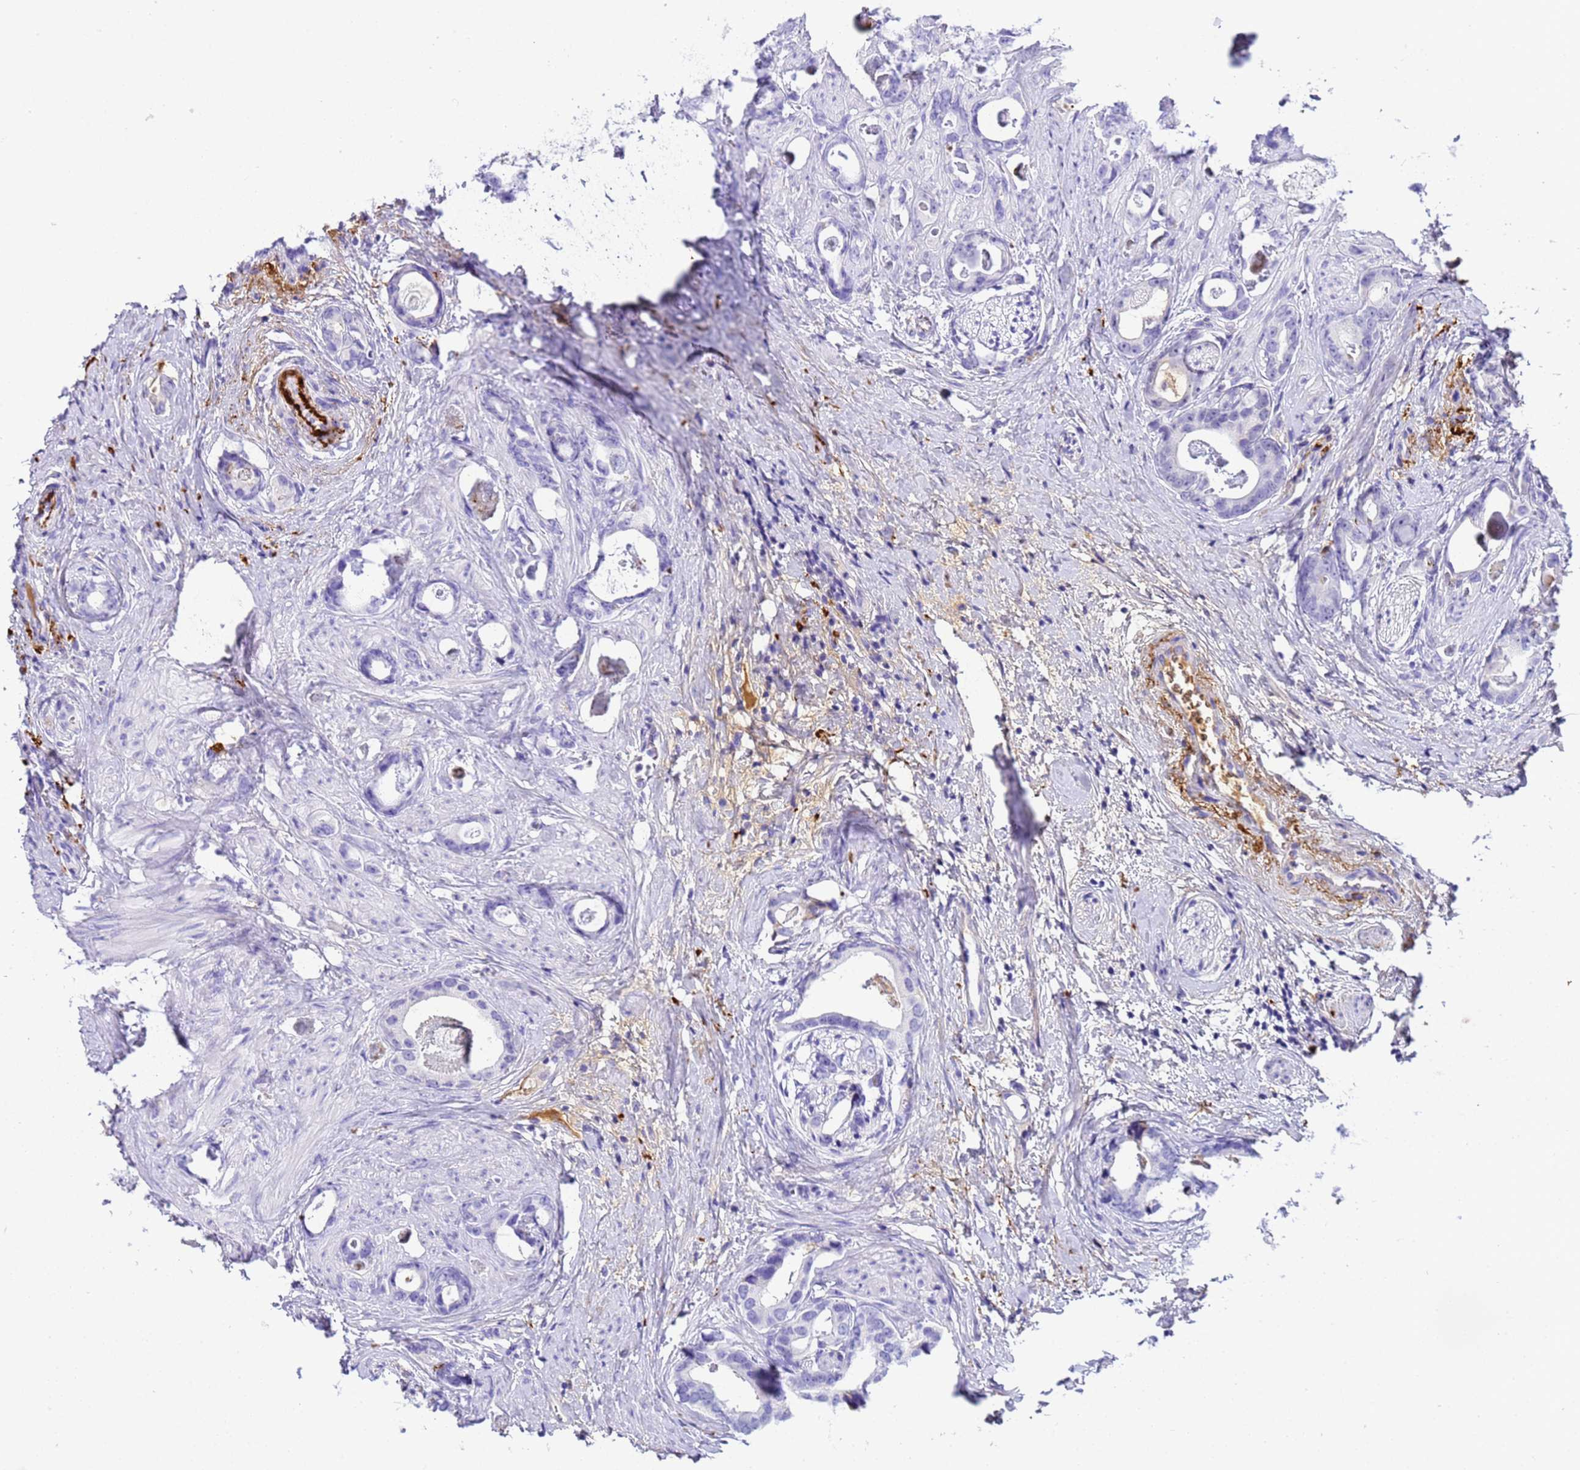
{"staining": {"intensity": "negative", "quantity": "none", "location": "none"}, "tissue": "prostate cancer", "cell_type": "Tumor cells", "image_type": "cancer", "snomed": [{"axis": "morphology", "description": "Adenocarcinoma, Low grade"}, {"axis": "topography", "description": "Prostate"}], "caption": "Histopathology image shows no protein staining in tumor cells of prostate adenocarcinoma (low-grade) tissue. The staining is performed using DAB brown chromogen with nuclei counter-stained in using hematoxylin.", "gene": "CFHR2", "patient": {"sex": "male", "age": 63}}